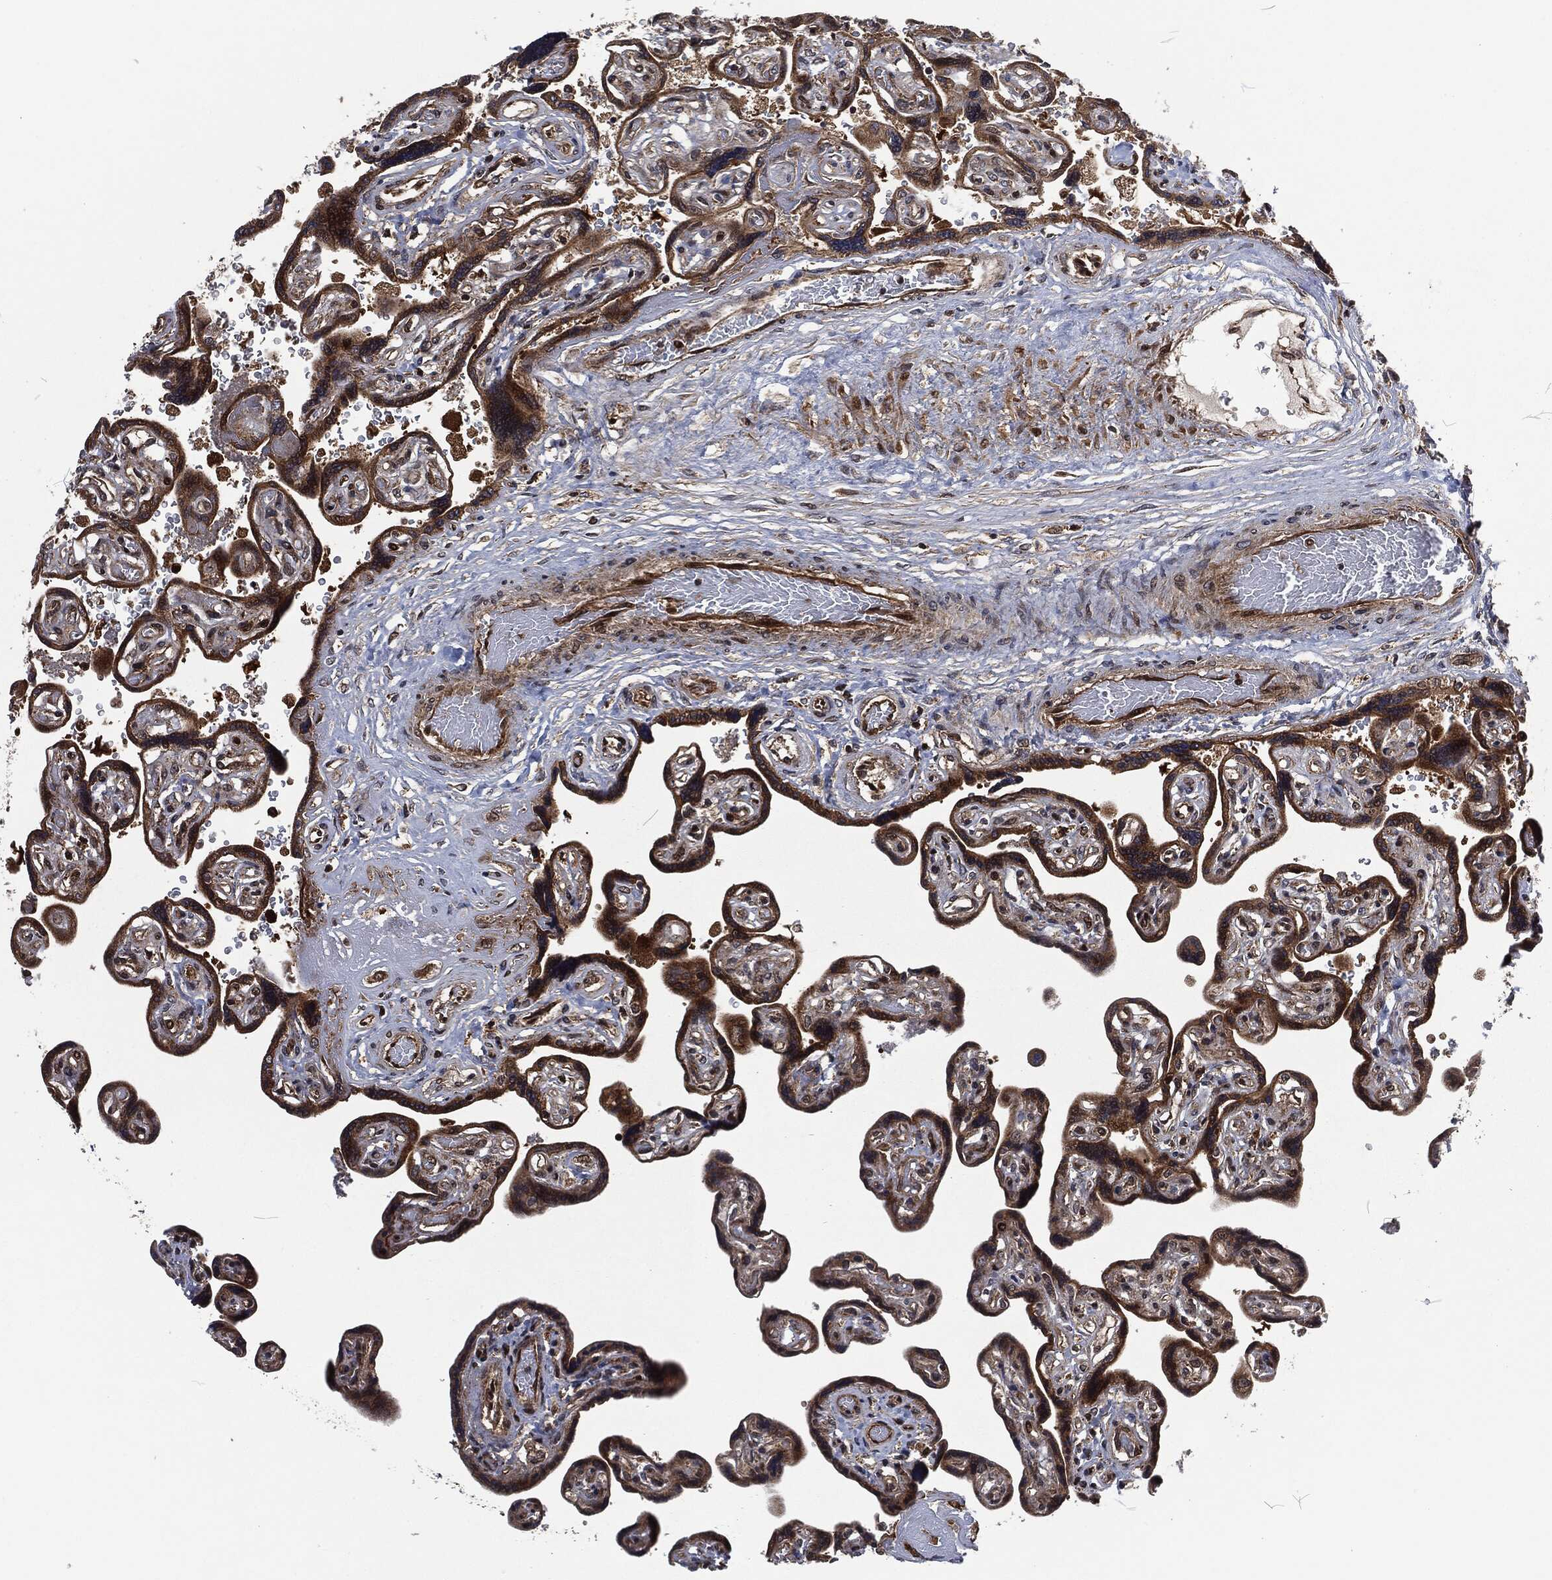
{"staining": {"intensity": "moderate", "quantity": ">75%", "location": "cytoplasmic/membranous"}, "tissue": "placenta", "cell_type": "Decidual cells", "image_type": "normal", "snomed": [{"axis": "morphology", "description": "Normal tissue, NOS"}, {"axis": "topography", "description": "Placenta"}], "caption": "Brown immunohistochemical staining in benign human placenta reveals moderate cytoplasmic/membranous expression in approximately >75% of decidual cells. (DAB (3,3'-diaminobenzidine) = brown stain, brightfield microscopy at high magnification).", "gene": "CMPK2", "patient": {"sex": "female", "age": 32}}